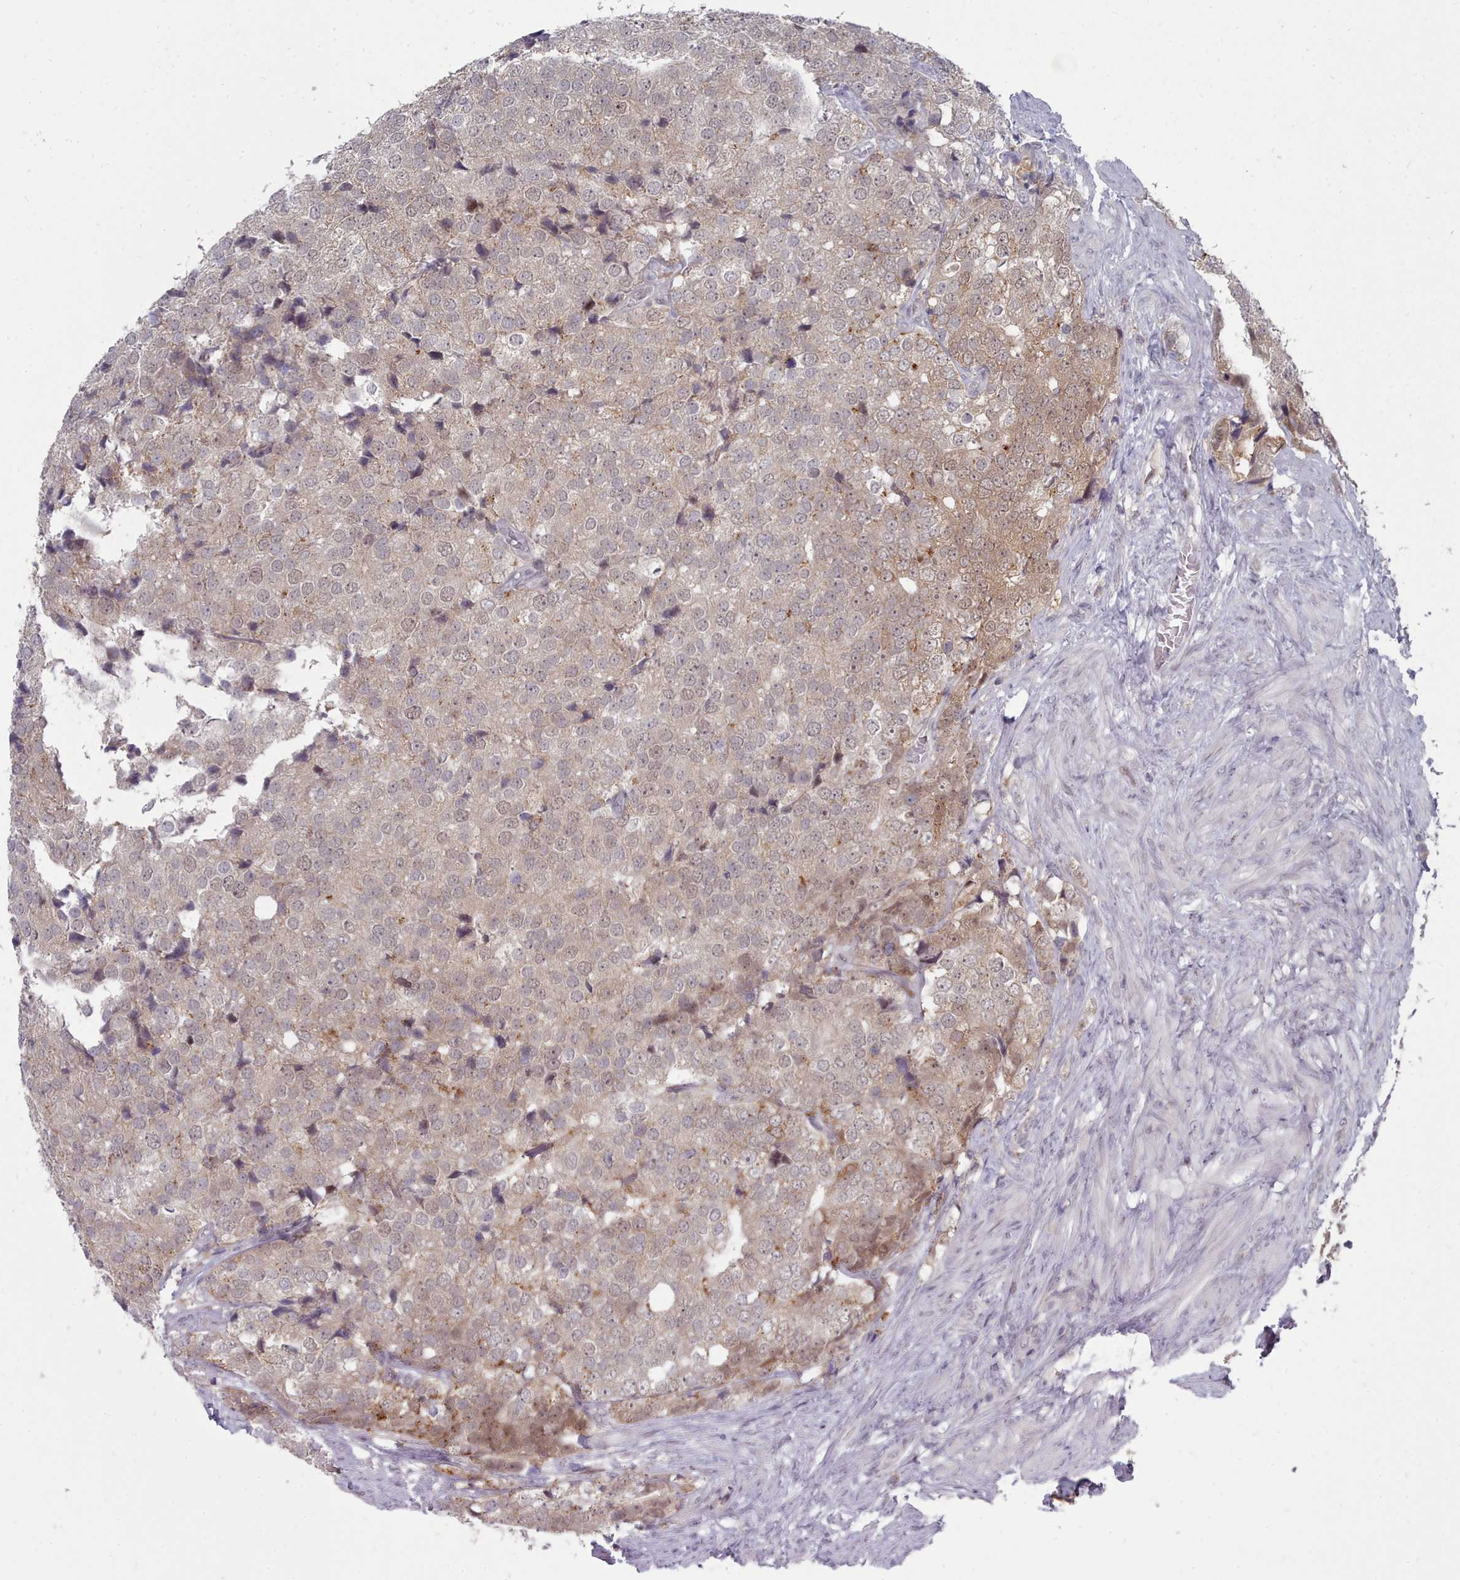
{"staining": {"intensity": "moderate", "quantity": ">75%", "location": "cytoplasmic/membranous,nuclear"}, "tissue": "prostate cancer", "cell_type": "Tumor cells", "image_type": "cancer", "snomed": [{"axis": "morphology", "description": "Adenocarcinoma, High grade"}, {"axis": "topography", "description": "Prostate"}], "caption": "The immunohistochemical stain labels moderate cytoplasmic/membranous and nuclear positivity in tumor cells of prostate cancer tissue.", "gene": "GINS1", "patient": {"sex": "male", "age": 49}}